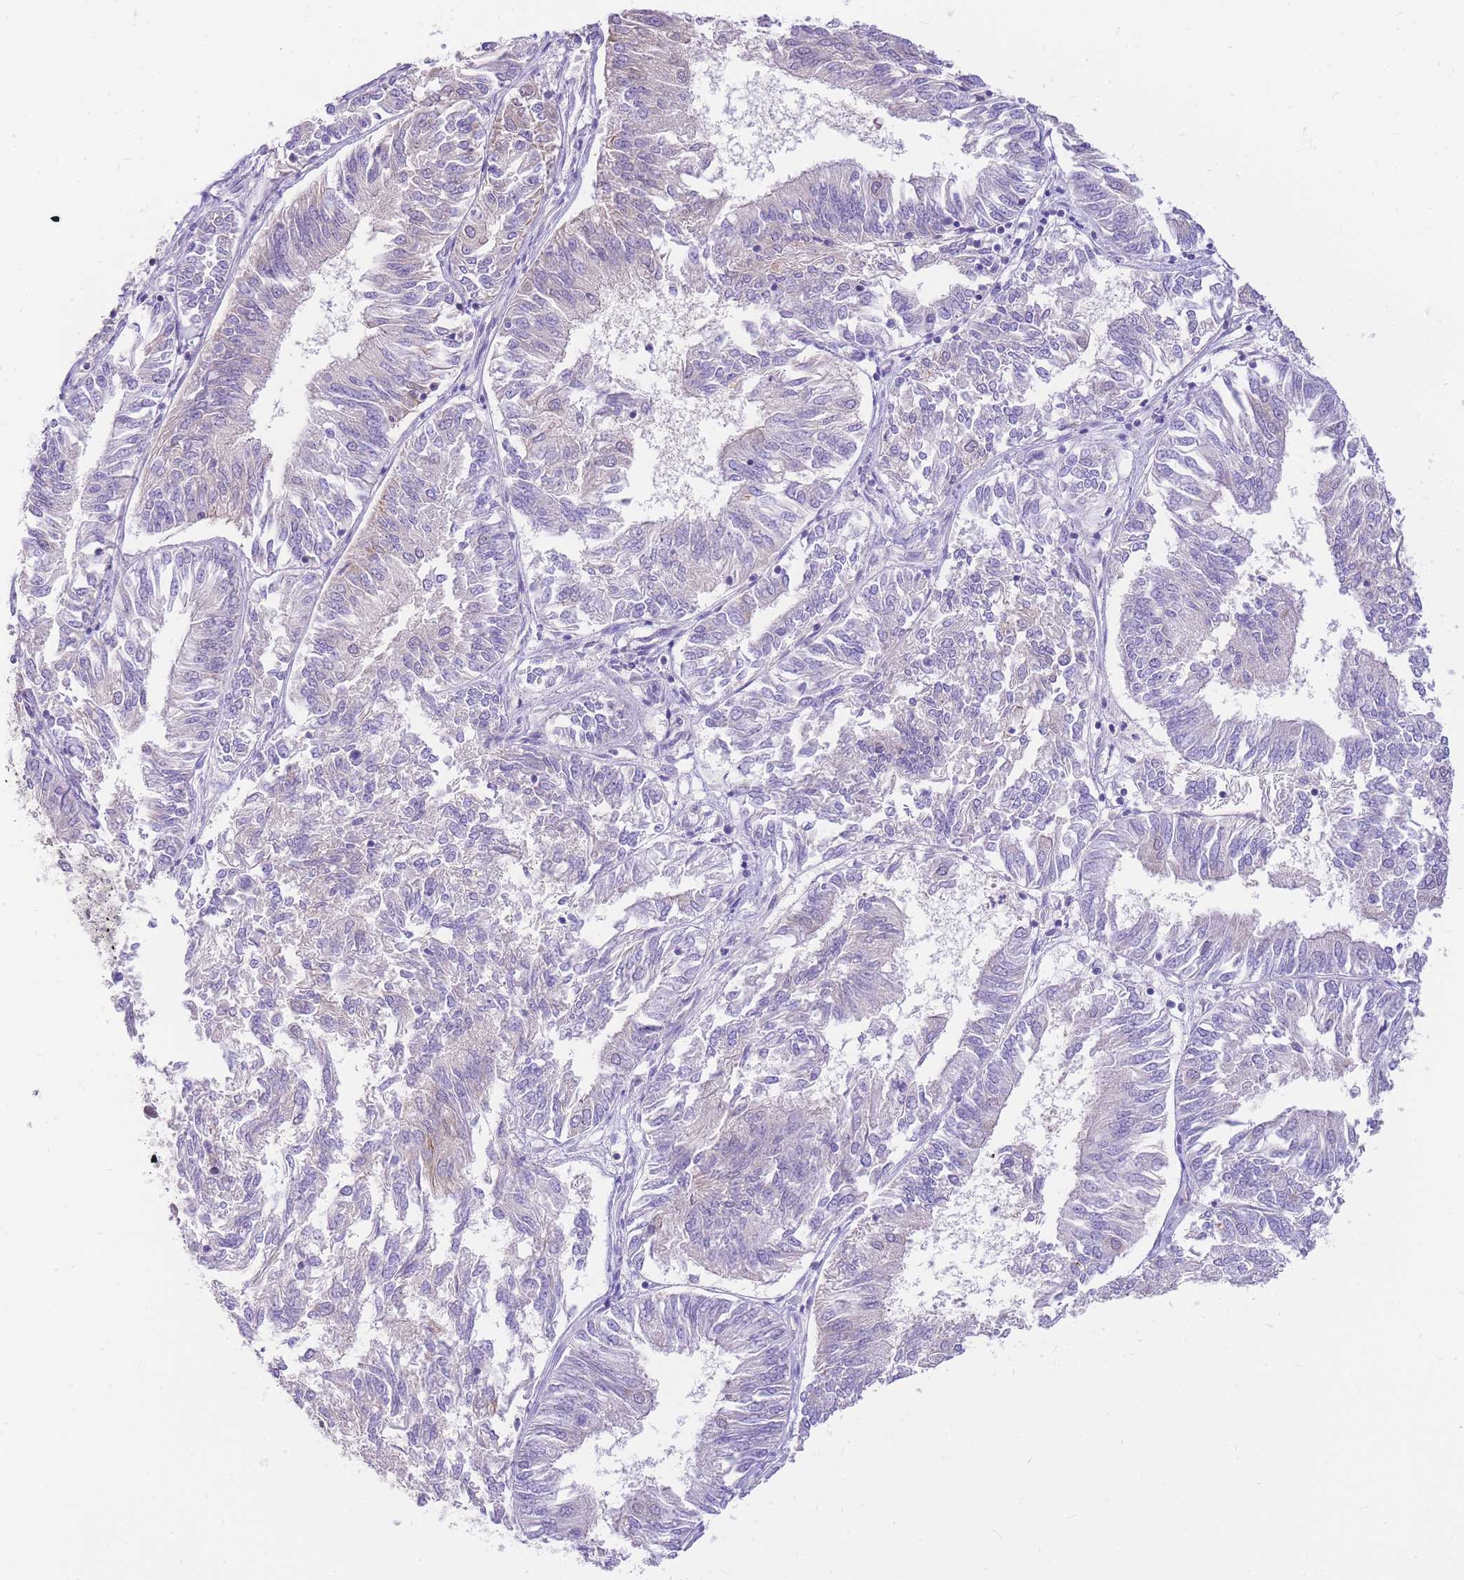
{"staining": {"intensity": "negative", "quantity": "none", "location": "none"}, "tissue": "endometrial cancer", "cell_type": "Tumor cells", "image_type": "cancer", "snomed": [{"axis": "morphology", "description": "Adenocarcinoma, NOS"}, {"axis": "topography", "description": "Endometrium"}], "caption": "Immunohistochemistry of human endometrial cancer (adenocarcinoma) shows no staining in tumor cells.", "gene": "S100PBP", "patient": {"sex": "female", "age": 58}}